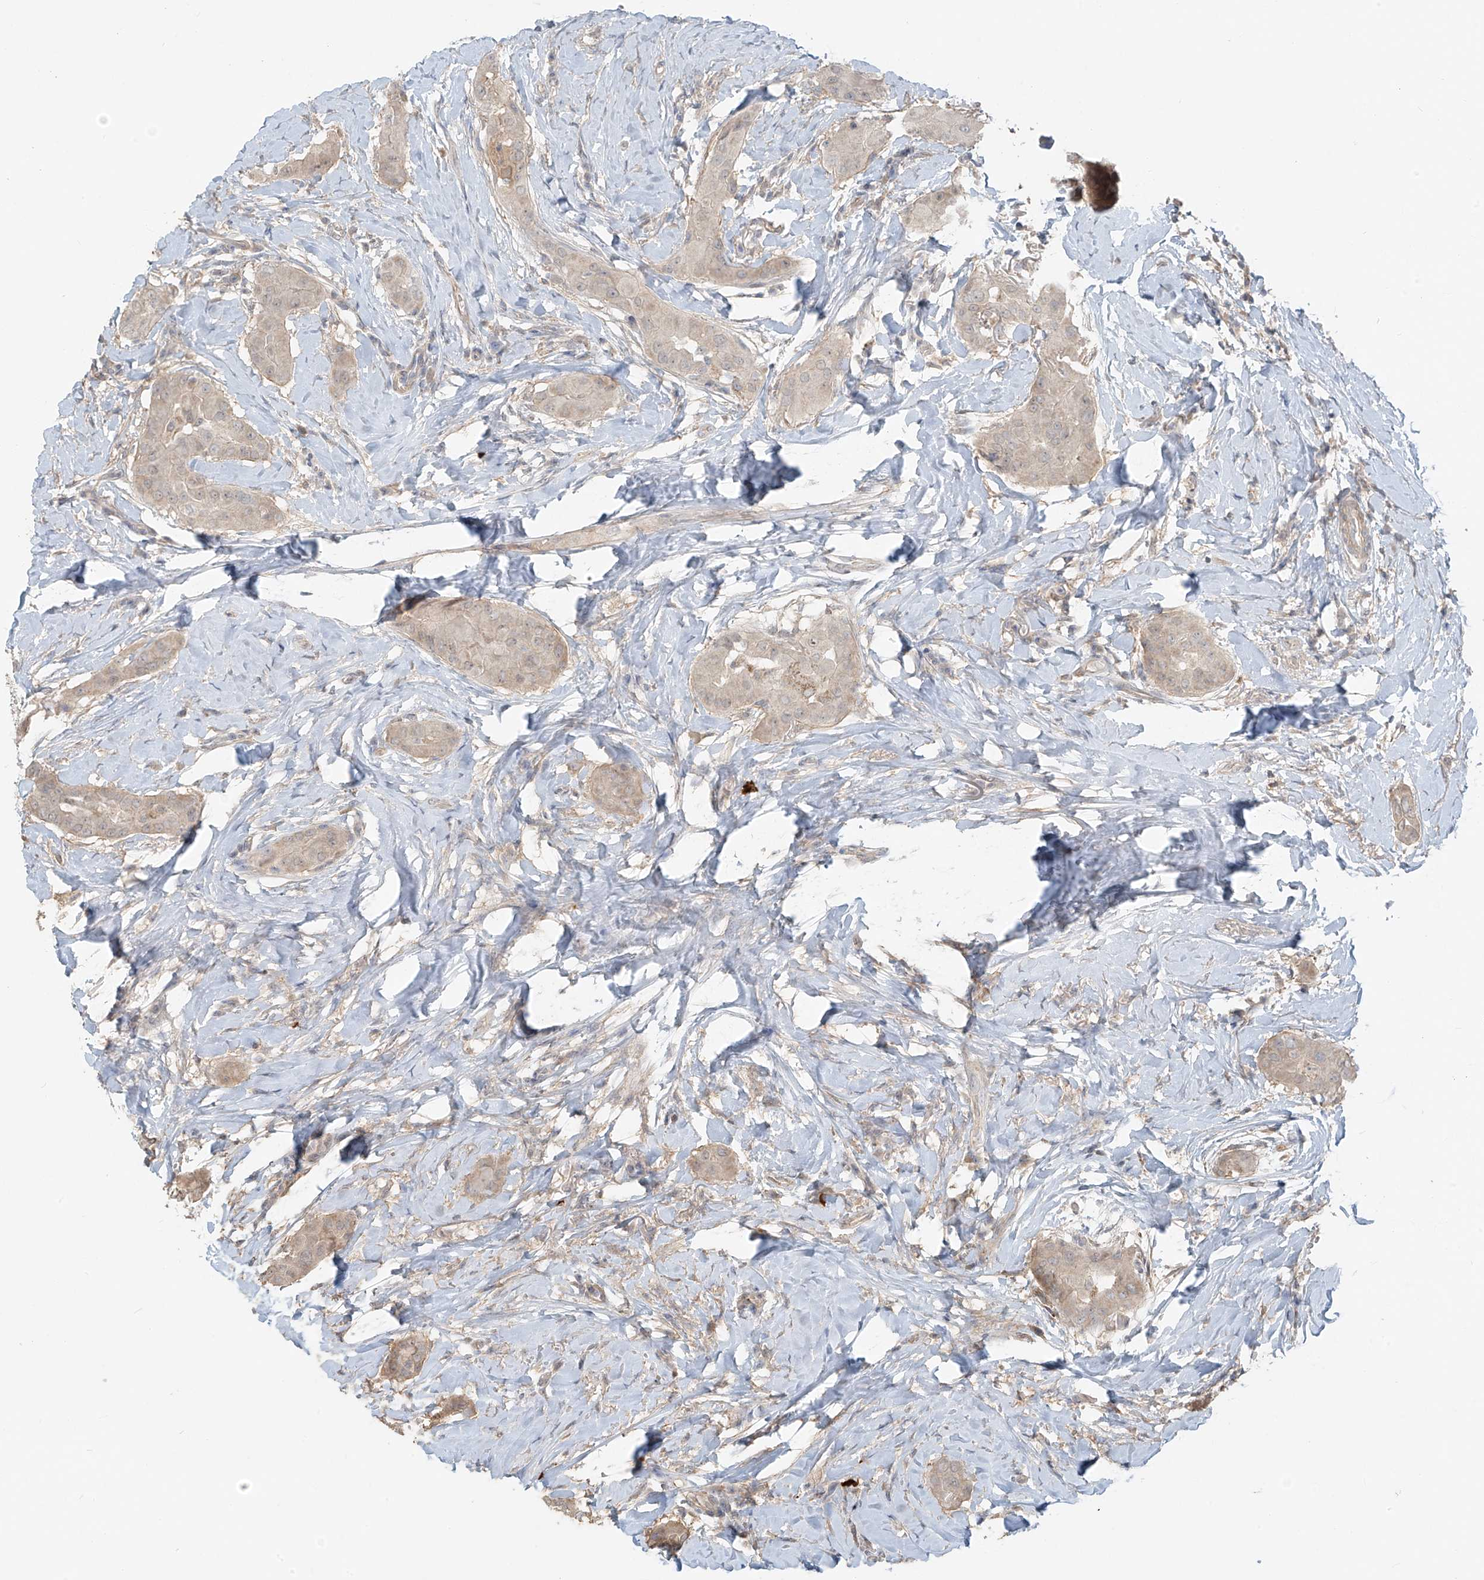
{"staining": {"intensity": "weak", "quantity": ">75%", "location": "cytoplasmic/membranous"}, "tissue": "thyroid cancer", "cell_type": "Tumor cells", "image_type": "cancer", "snomed": [{"axis": "morphology", "description": "Papillary adenocarcinoma, NOS"}, {"axis": "topography", "description": "Thyroid gland"}], "caption": "Tumor cells reveal low levels of weak cytoplasmic/membranous staining in about >75% of cells in papillary adenocarcinoma (thyroid).", "gene": "ABCD1", "patient": {"sex": "male", "age": 33}}